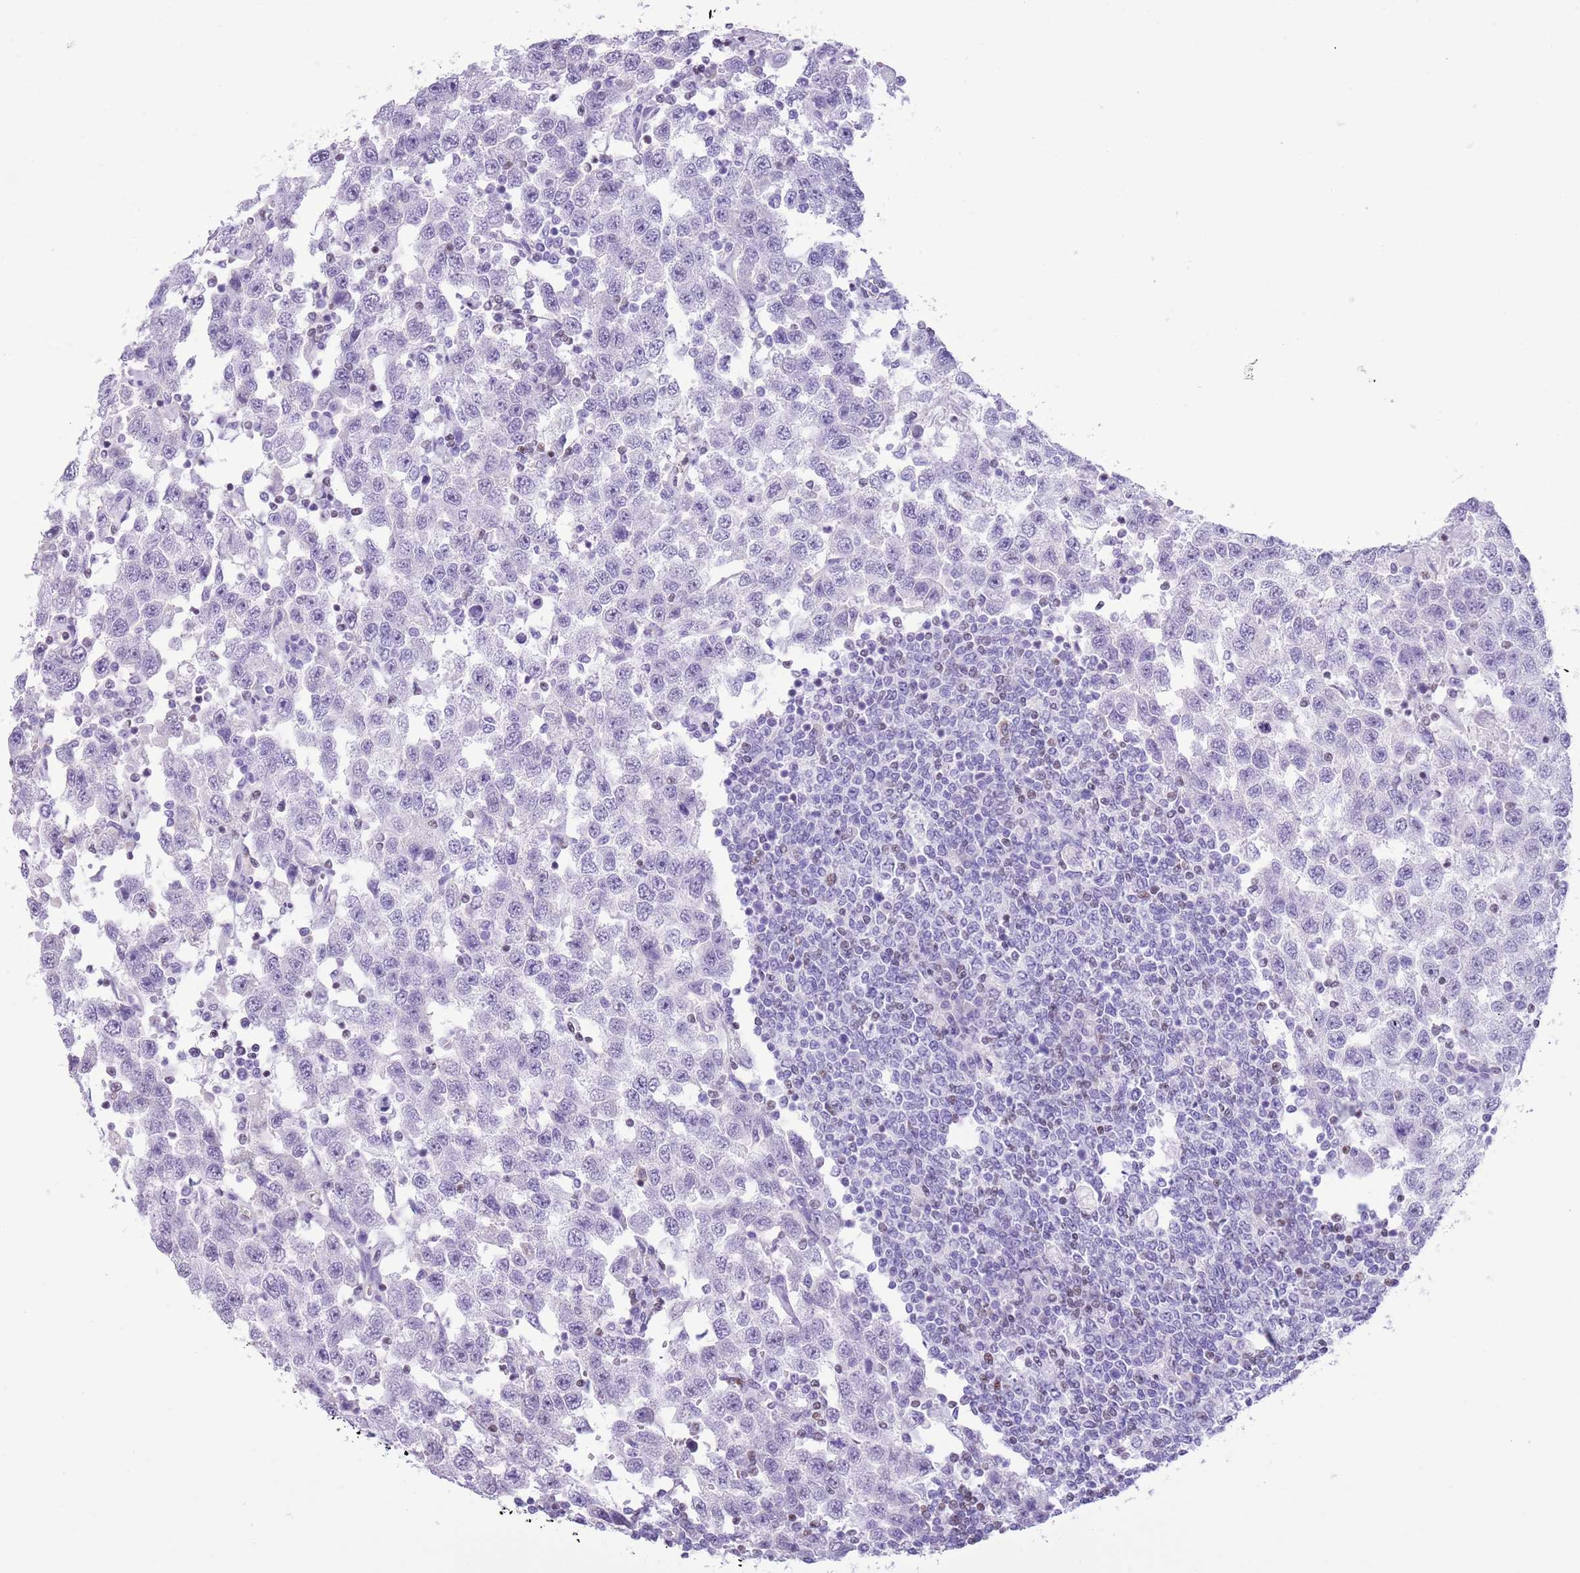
{"staining": {"intensity": "negative", "quantity": "none", "location": "none"}, "tissue": "testis cancer", "cell_type": "Tumor cells", "image_type": "cancer", "snomed": [{"axis": "morphology", "description": "Seminoma, NOS"}, {"axis": "topography", "description": "Testis"}], "caption": "A histopathology image of testis cancer (seminoma) stained for a protein displays no brown staining in tumor cells.", "gene": "BCL11B", "patient": {"sex": "male", "age": 41}}